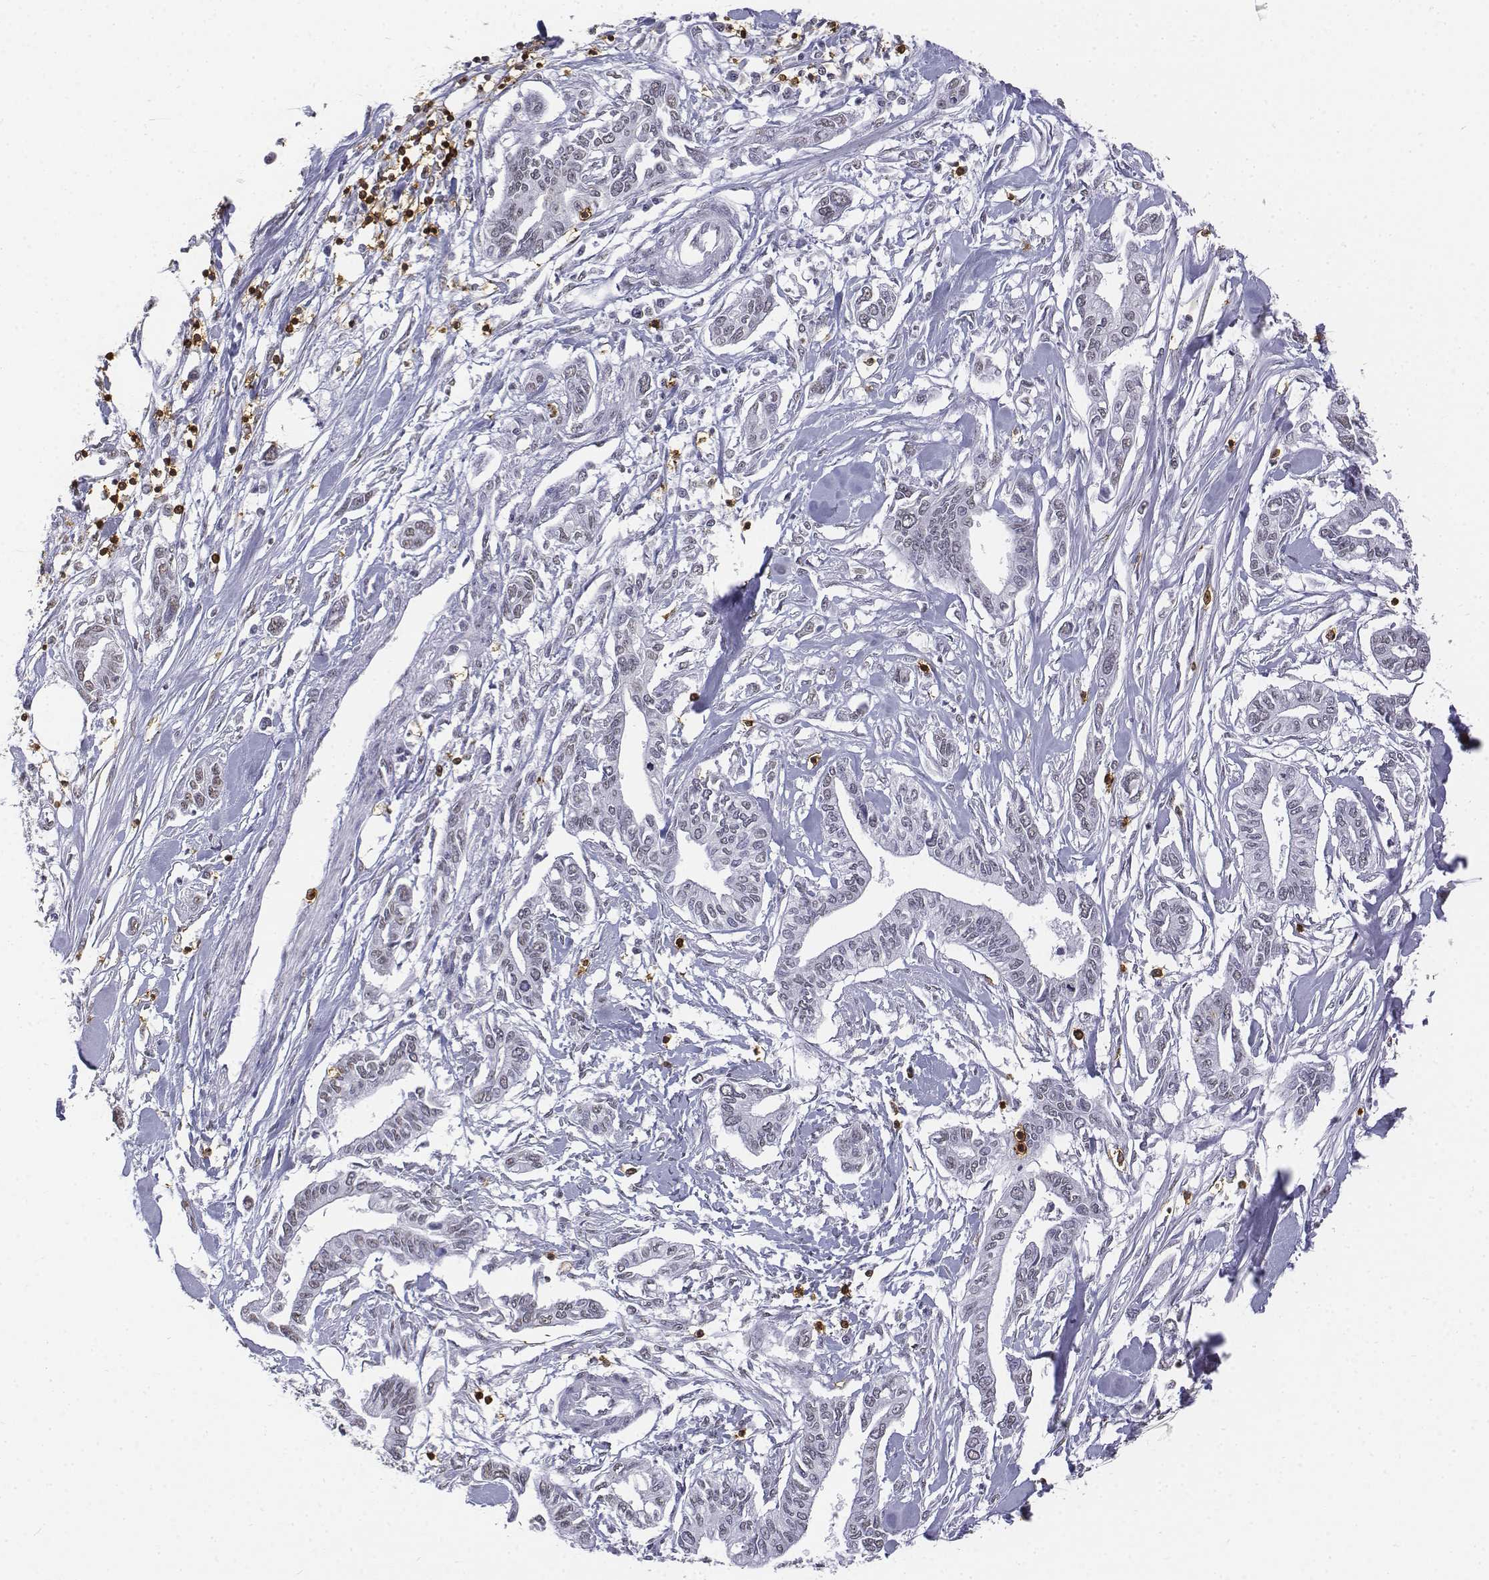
{"staining": {"intensity": "negative", "quantity": "none", "location": "none"}, "tissue": "pancreatic cancer", "cell_type": "Tumor cells", "image_type": "cancer", "snomed": [{"axis": "morphology", "description": "Adenocarcinoma, NOS"}, {"axis": "topography", "description": "Pancreas"}], "caption": "Tumor cells show no significant positivity in pancreatic cancer.", "gene": "CD3E", "patient": {"sex": "male", "age": 60}}